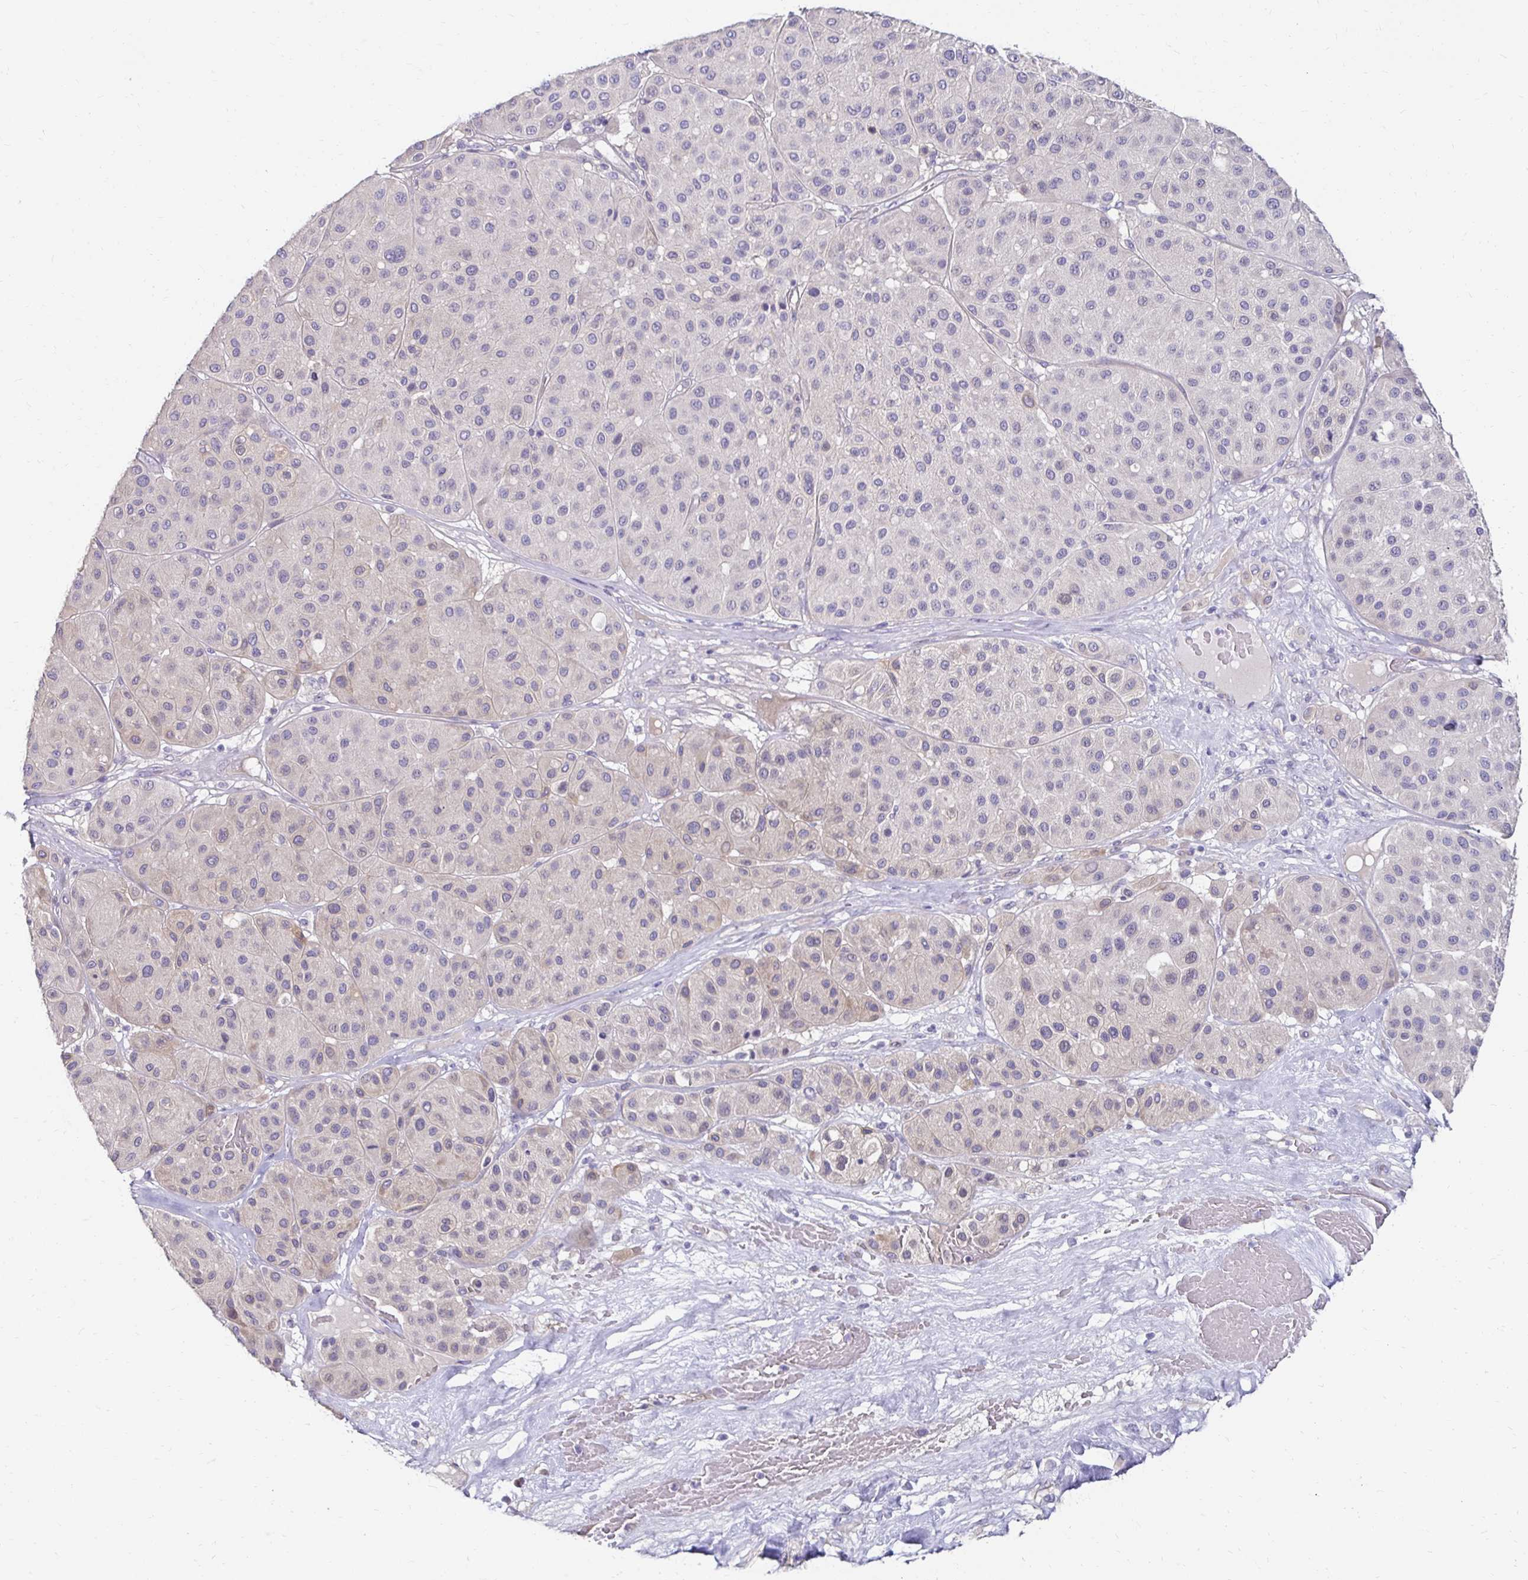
{"staining": {"intensity": "negative", "quantity": "none", "location": "none"}, "tissue": "melanoma", "cell_type": "Tumor cells", "image_type": "cancer", "snomed": [{"axis": "morphology", "description": "Malignant melanoma, Metastatic site"}, {"axis": "topography", "description": "Smooth muscle"}], "caption": "IHC of malignant melanoma (metastatic site) shows no staining in tumor cells.", "gene": "AKAP6", "patient": {"sex": "male", "age": 41}}